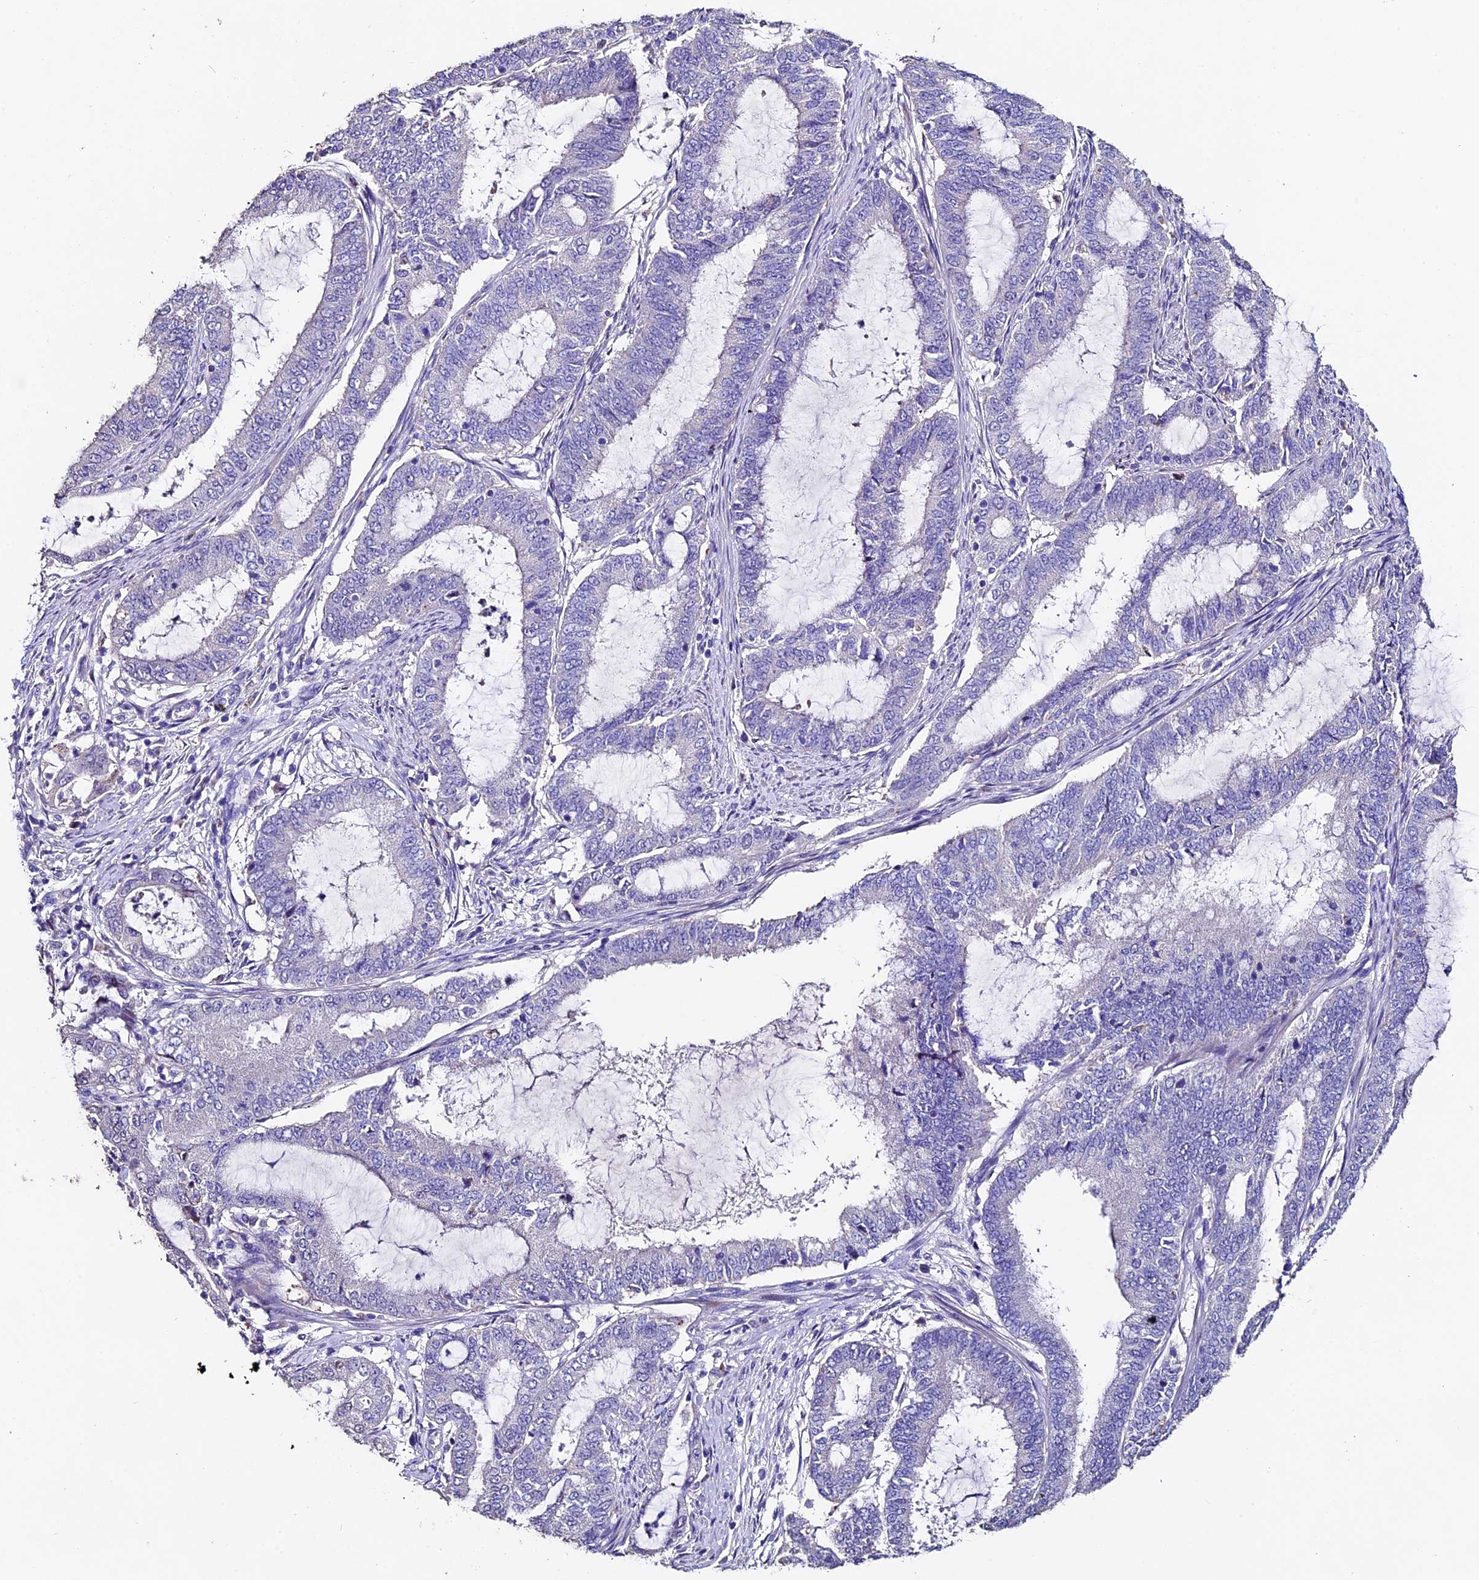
{"staining": {"intensity": "negative", "quantity": "none", "location": "none"}, "tissue": "endometrial cancer", "cell_type": "Tumor cells", "image_type": "cancer", "snomed": [{"axis": "morphology", "description": "Adenocarcinoma, NOS"}, {"axis": "topography", "description": "Endometrium"}], "caption": "Human endometrial cancer (adenocarcinoma) stained for a protein using immunohistochemistry demonstrates no staining in tumor cells.", "gene": "FBXW9", "patient": {"sex": "female", "age": 51}}